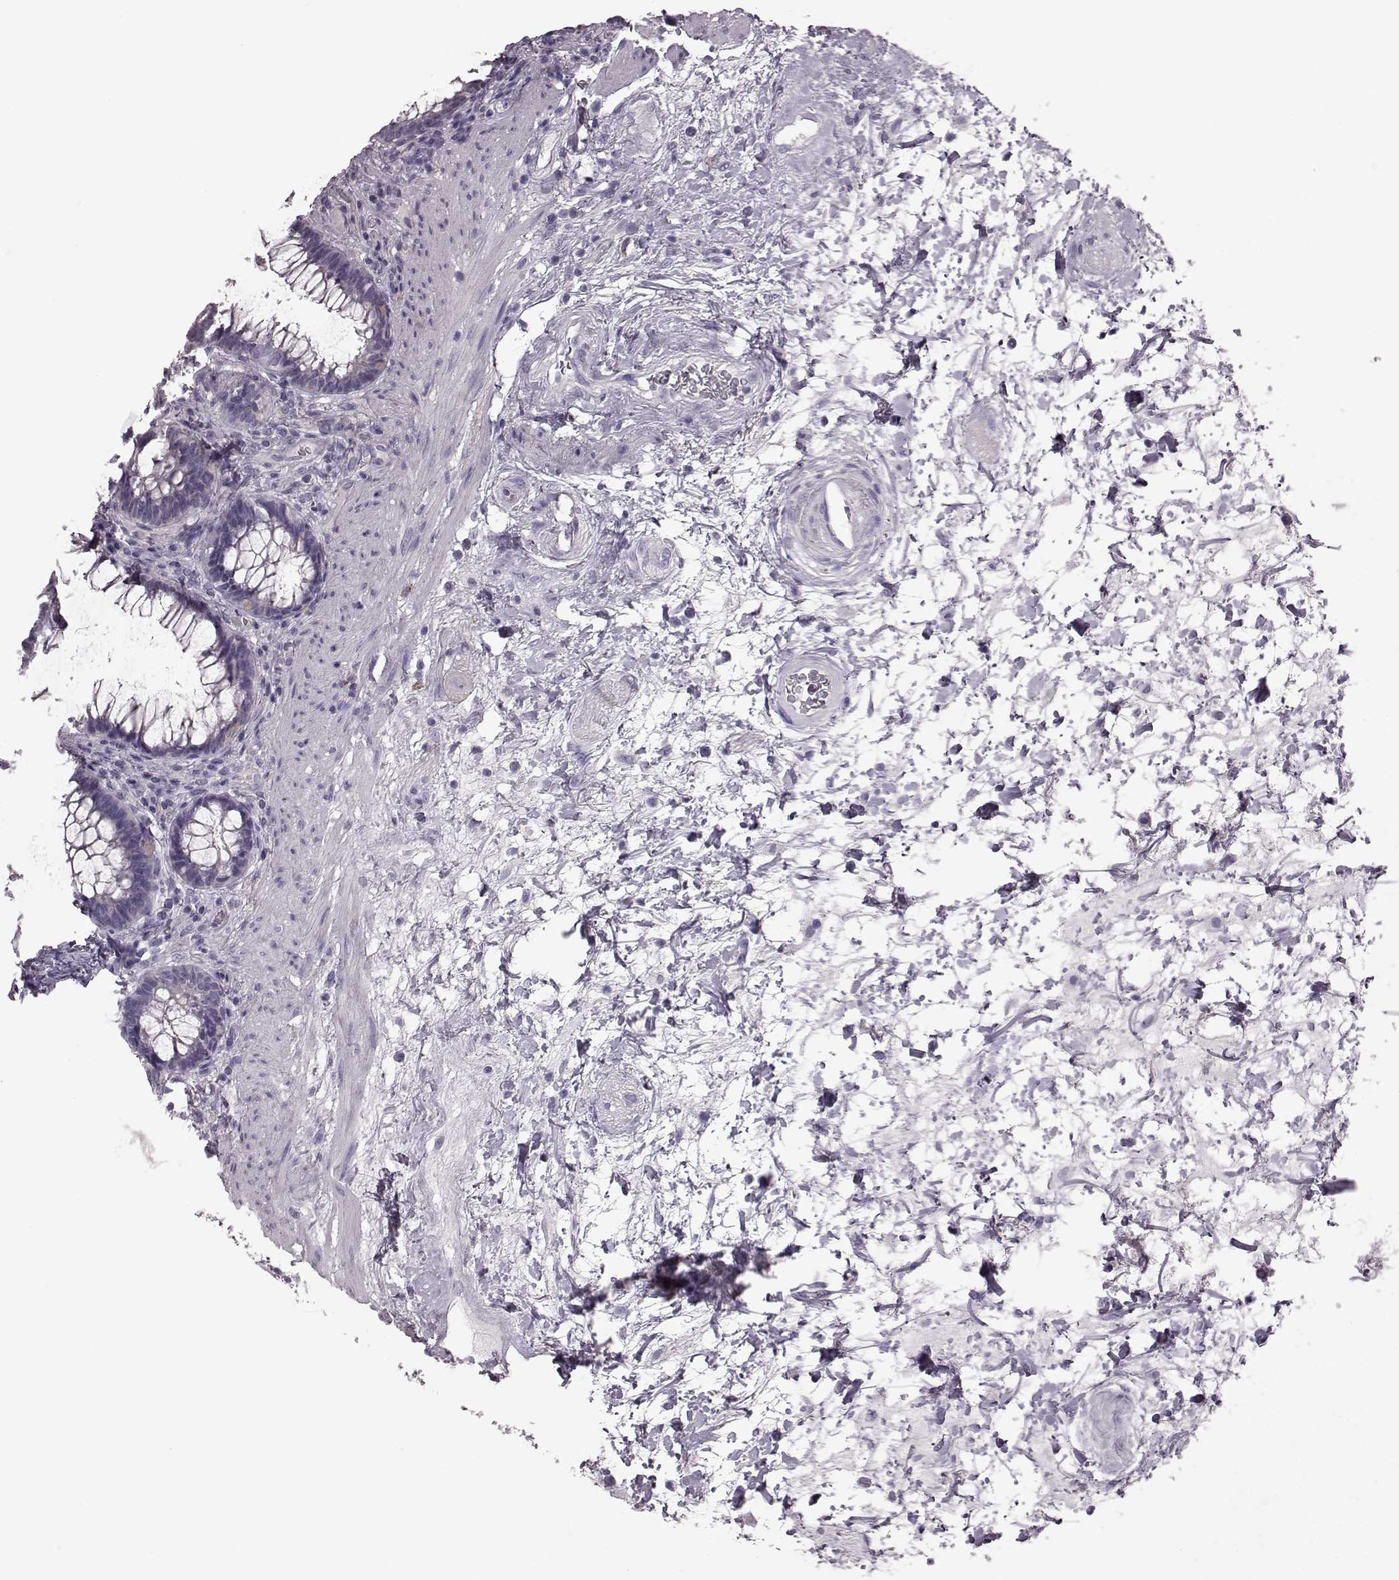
{"staining": {"intensity": "negative", "quantity": "none", "location": "none"}, "tissue": "rectum", "cell_type": "Glandular cells", "image_type": "normal", "snomed": [{"axis": "morphology", "description": "Normal tissue, NOS"}, {"axis": "topography", "description": "Rectum"}], "caption": "Immunohistochemical staining of benign rectum reveals no significant positivity in glandular cells.", "gene": "SNTG1", "patient": {"sex": "male", "age": 72}}